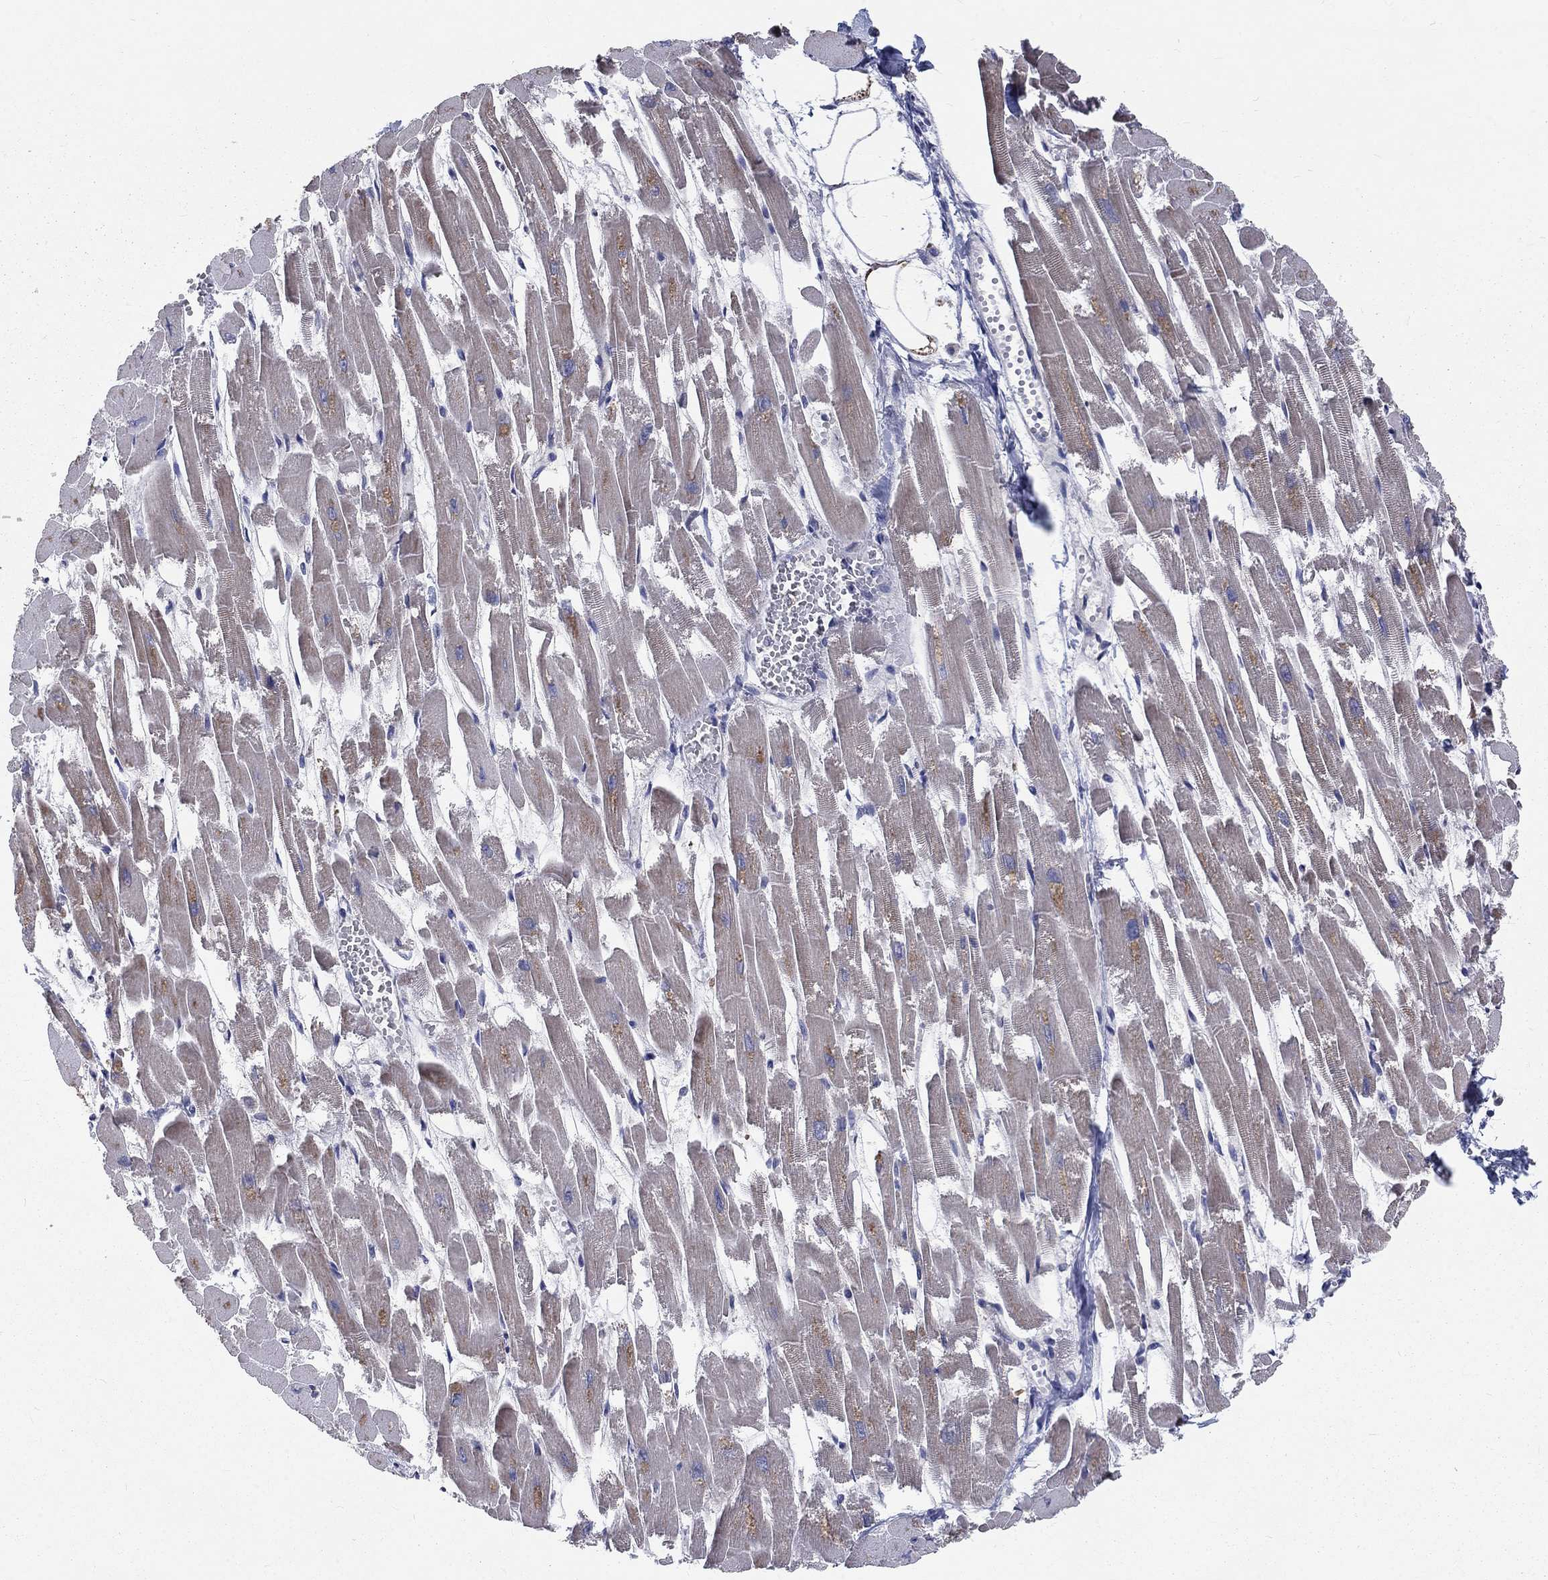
{"staining": {"intensity": "negative", "quantity": "none", "location": "none"}, "tissue": "heart muscle", "cell_type": "Cardiomyocytes", "image_type": "normal", "snomed": [{"axis": "morphology", "description": "Normal tissue, NOS"}, {"axis": "topography", "description": "Heart"}], "caption": "A micrograph of heart muscle stained for a protein reveals no brown staining in cardiomyocytes. Nuclei are stained in blue.", "gene": "NME7", "patient": {"sex": "female", "age": 52}}